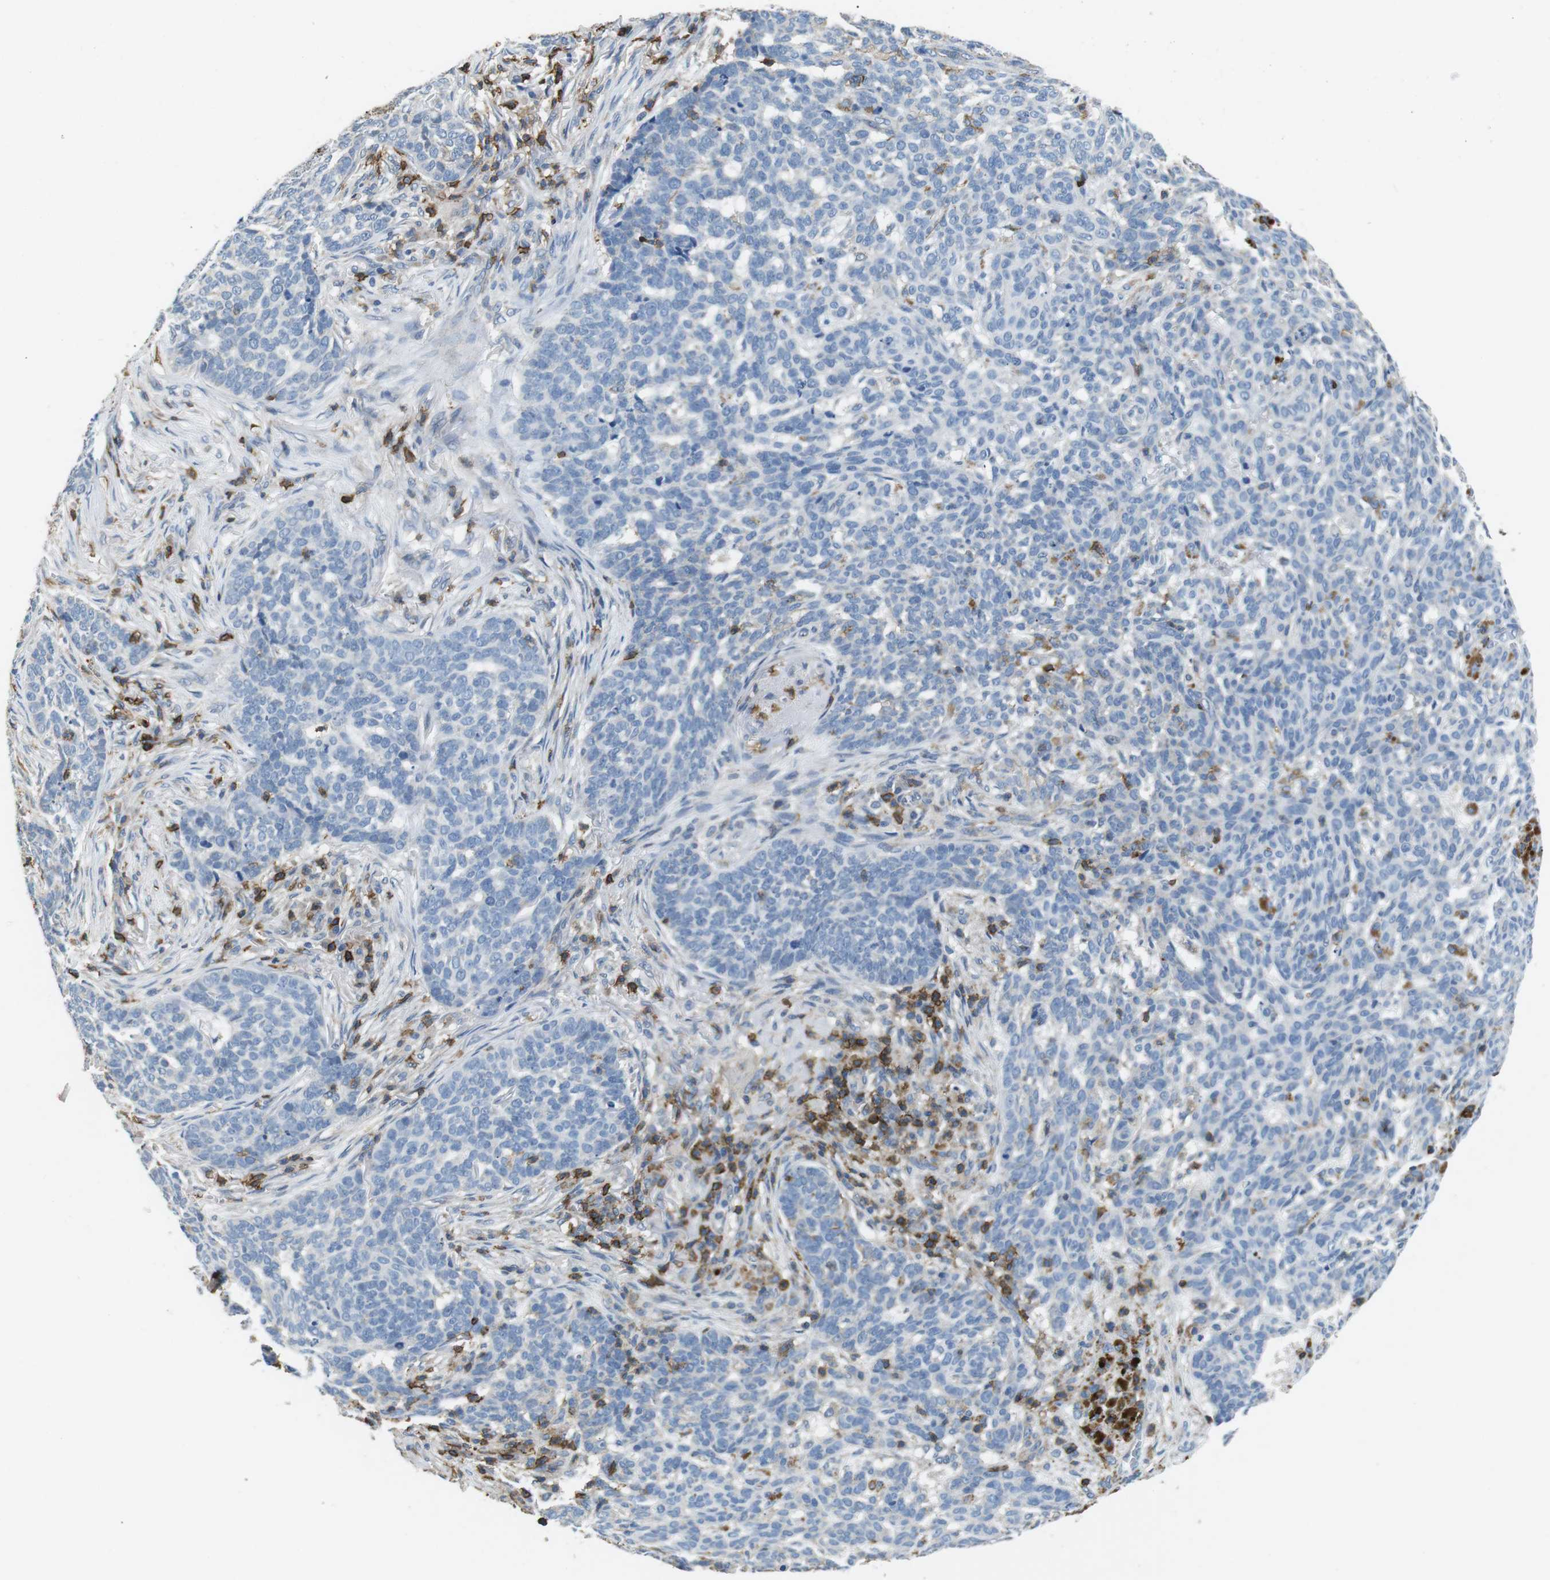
{"staining": {"intensity": "negative", "quantity": "none", "location": "none"}, "tissue": "skin cancer", "cell_type": "Tumor cells", "image_type": "cancer", "snomed": [{"axis": "morphology", "description": "Basal cell carcinoma"}, {"axis": "topography", "description": "Skin"}], "caption": "Immunohistochemistry (IHC) histopathology image of neoplastic tissue: skin cancer stained with DAB reveals no significant protein staining in tumor cells.", "gene": "CD6", "patient": {"sex": "male", "age": 85}}